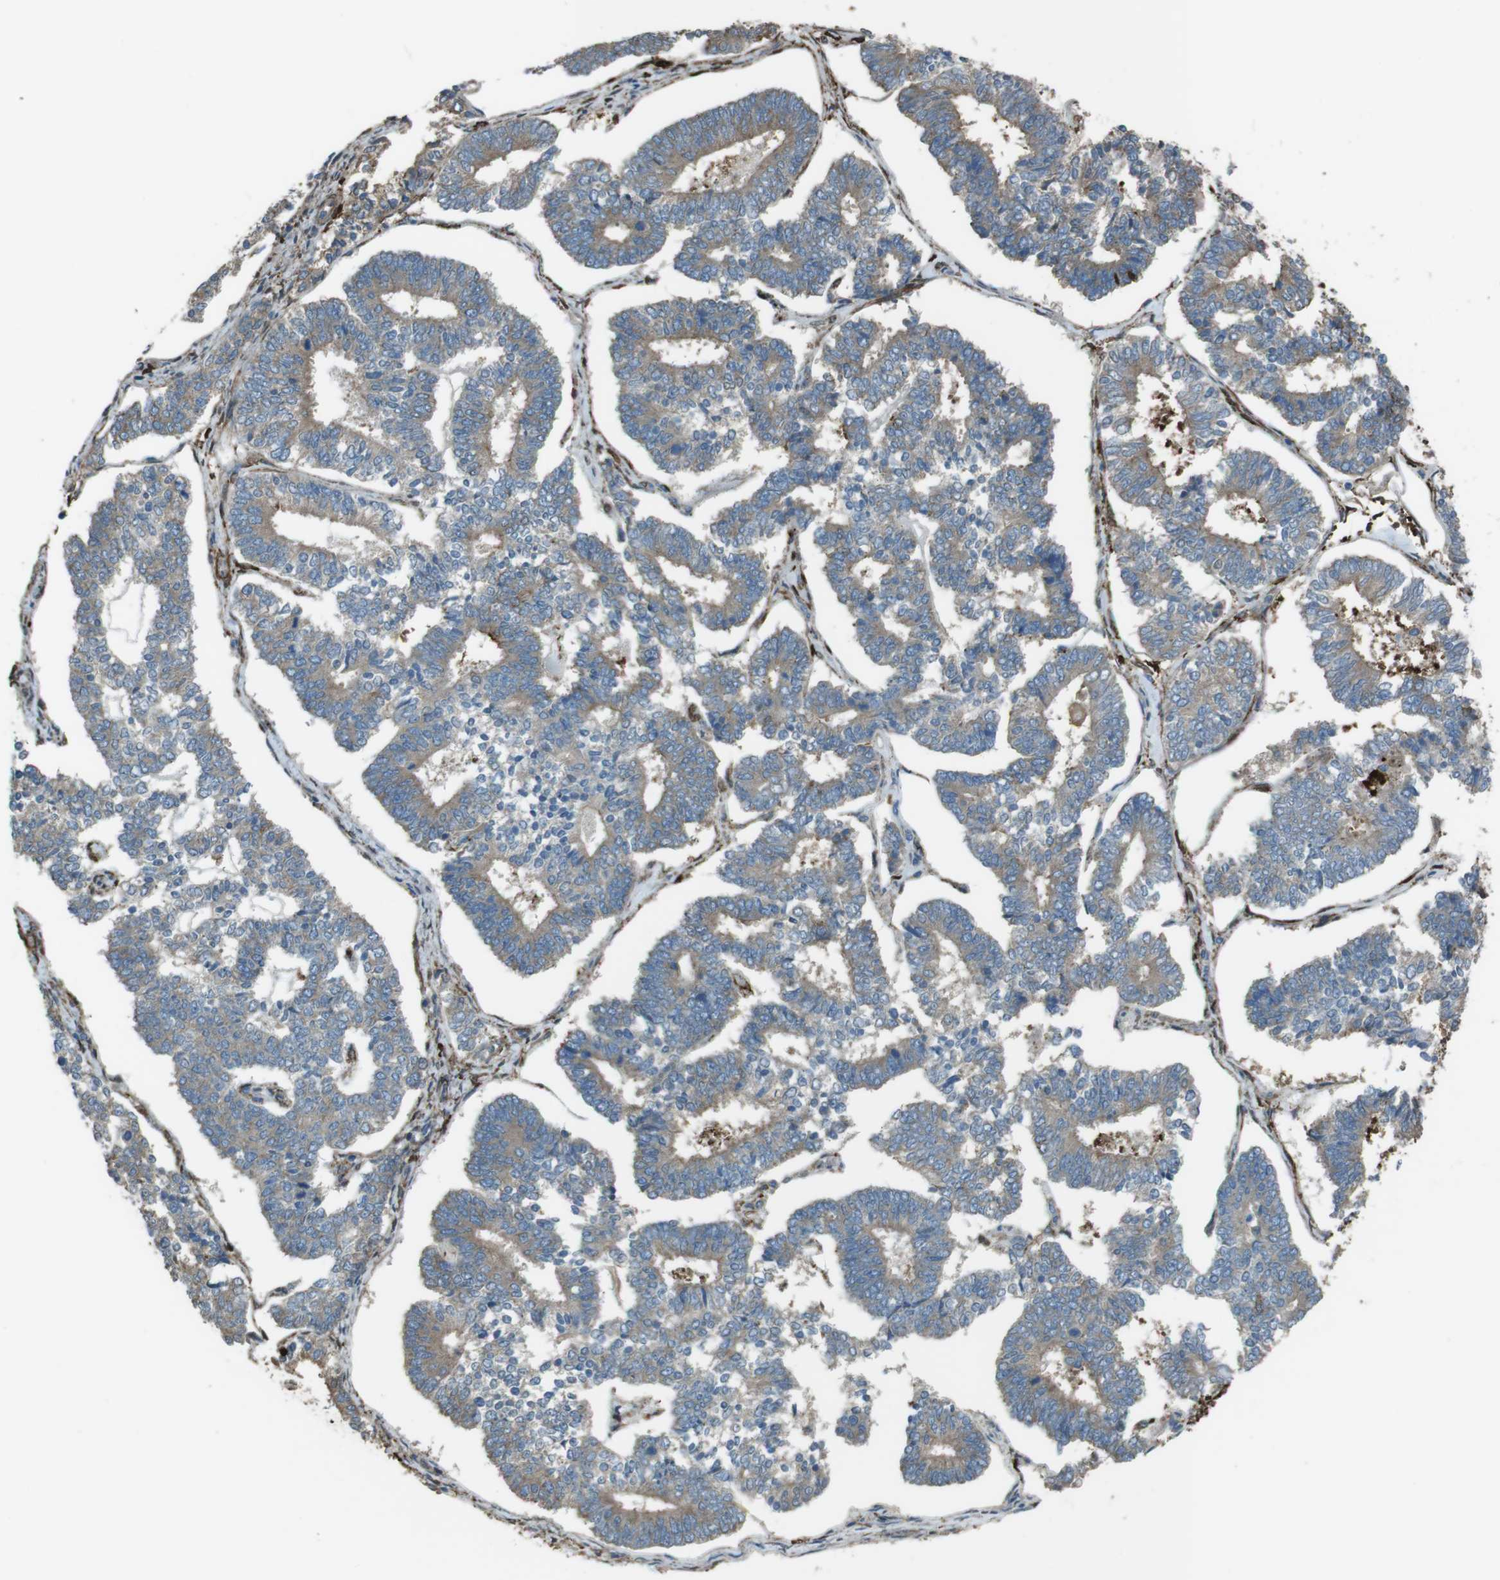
{"staining": {"intensity": "weak", "quantity": ">75%", "location": "cytoplasmic/membranous"}, "tissue": "endometrial cancer", "cell_type": "Tumor cells", "image_type": "cancer", "snomed": [{"axis": "morphology", "description": "Adenocarcinoma, NOS"}, {"axis": "topography", "description": "Endometrium"}], "caption": "The photomicrograph demonstrates immunohistochemical staining of endometrial cancer (adenocarcinoma). There is weak cytoplasmic/membranous positivity is appreciated in about >75% of tumor cells.", "gene": "SFT2D1", "patient": {"sex": "female", "age": 70}}